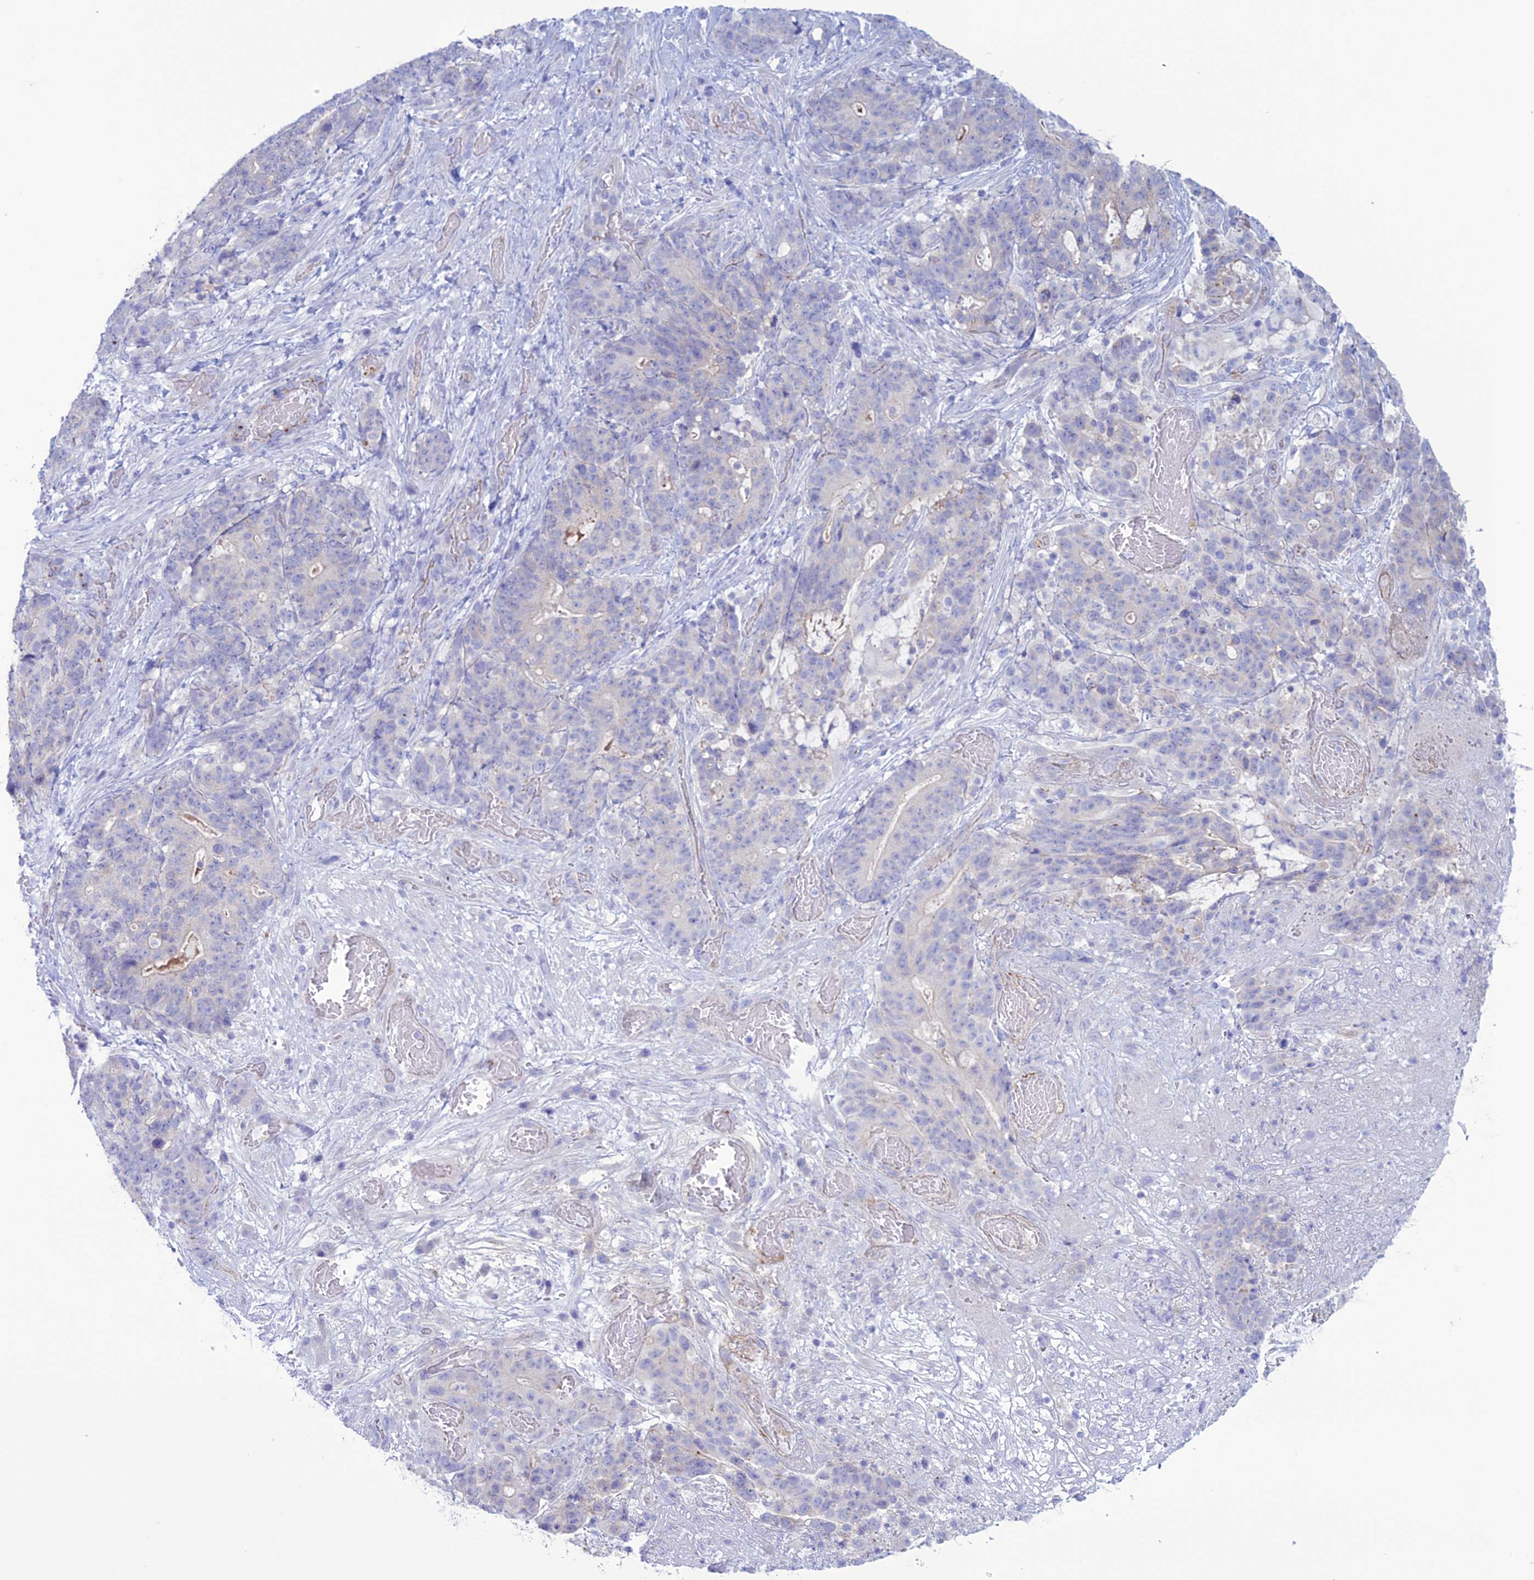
{"staining": {"intensity": "negative", "quantity": "none", "location": "none"}, "tissue": "stomach cancer", "cell_type": "Tumor cells", "image_type": "cancer", "snomed": [{"axis": "morphology", "description": "Normal tissue, NOS"}, {"axis": "morphology", "description": "Adenocarcinoma, NOS"}, {"axis": "topography", "description": "Stomach"}], "caption": "Human stomach cancer (adenocarcinoma) stained for a protein using immunohistochemistry (IHC) demonstrates no expression in tumor cells.", "gene": "CDC42EP5", "patient": {"sex": "female", "age": 64}}